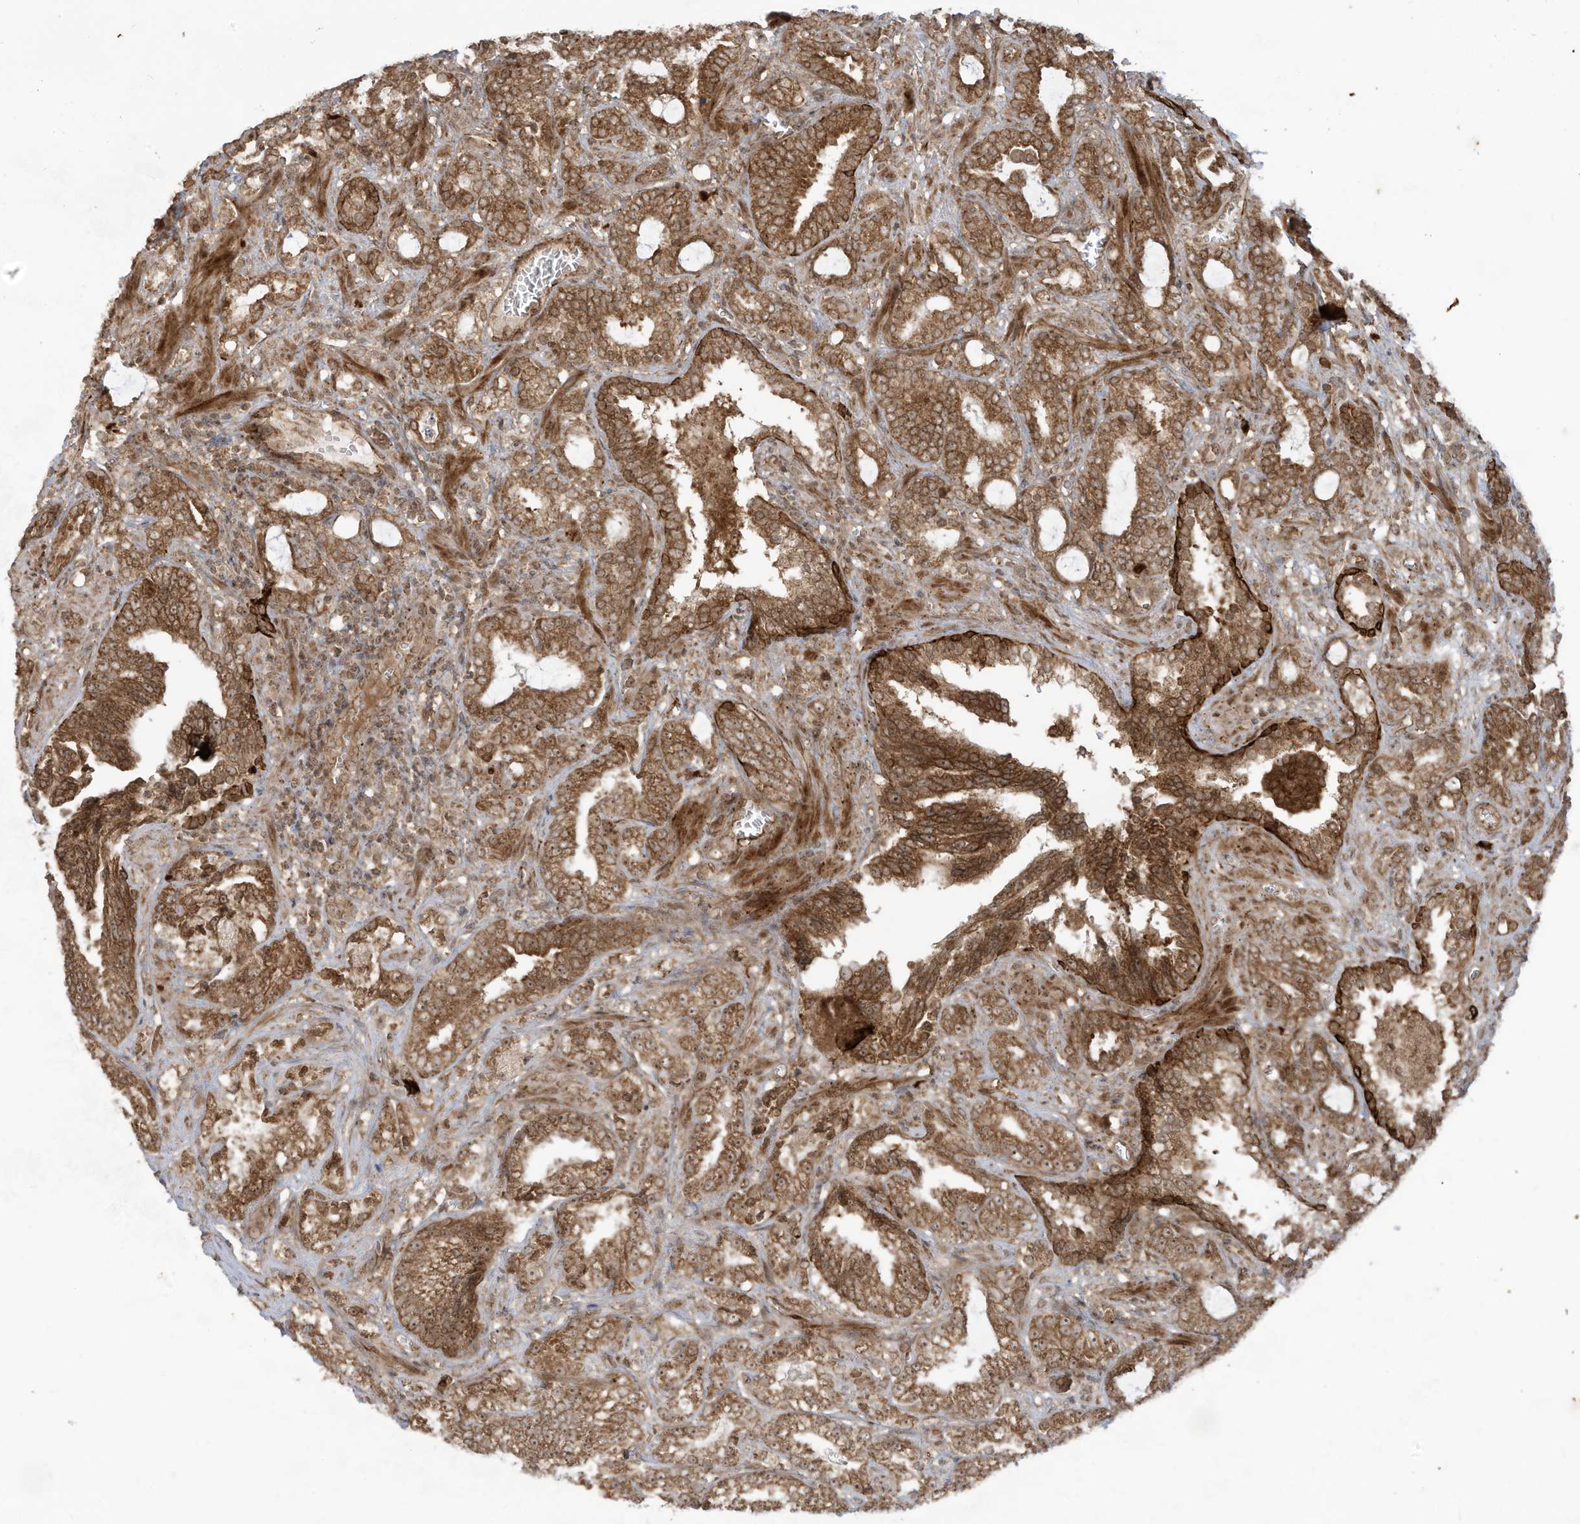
{"staining": {"intensity": "moderate", "quantity": ">75%", "location": "cytoplasmic/membranous"}, "tissue": "prostate cancer", "cell_type": "Tumor cells", "image_type": "cancer", "snomed": [{"axis": "morphology", "description": "Adenocarcinoma, High grade"}, {"axis": "topography", "description": "Prostate and seminal vesicle, NOS"}], "caption": "Brown immunohistochemical staining in prostate cancer (adenocarcinoma (high-grade)) demonstrates moderate cytoplasmic/membranous positivity in about >75% of tumor cells.", "gene": "TRIM67", "patient": {"sex": "male", "age": 67}}